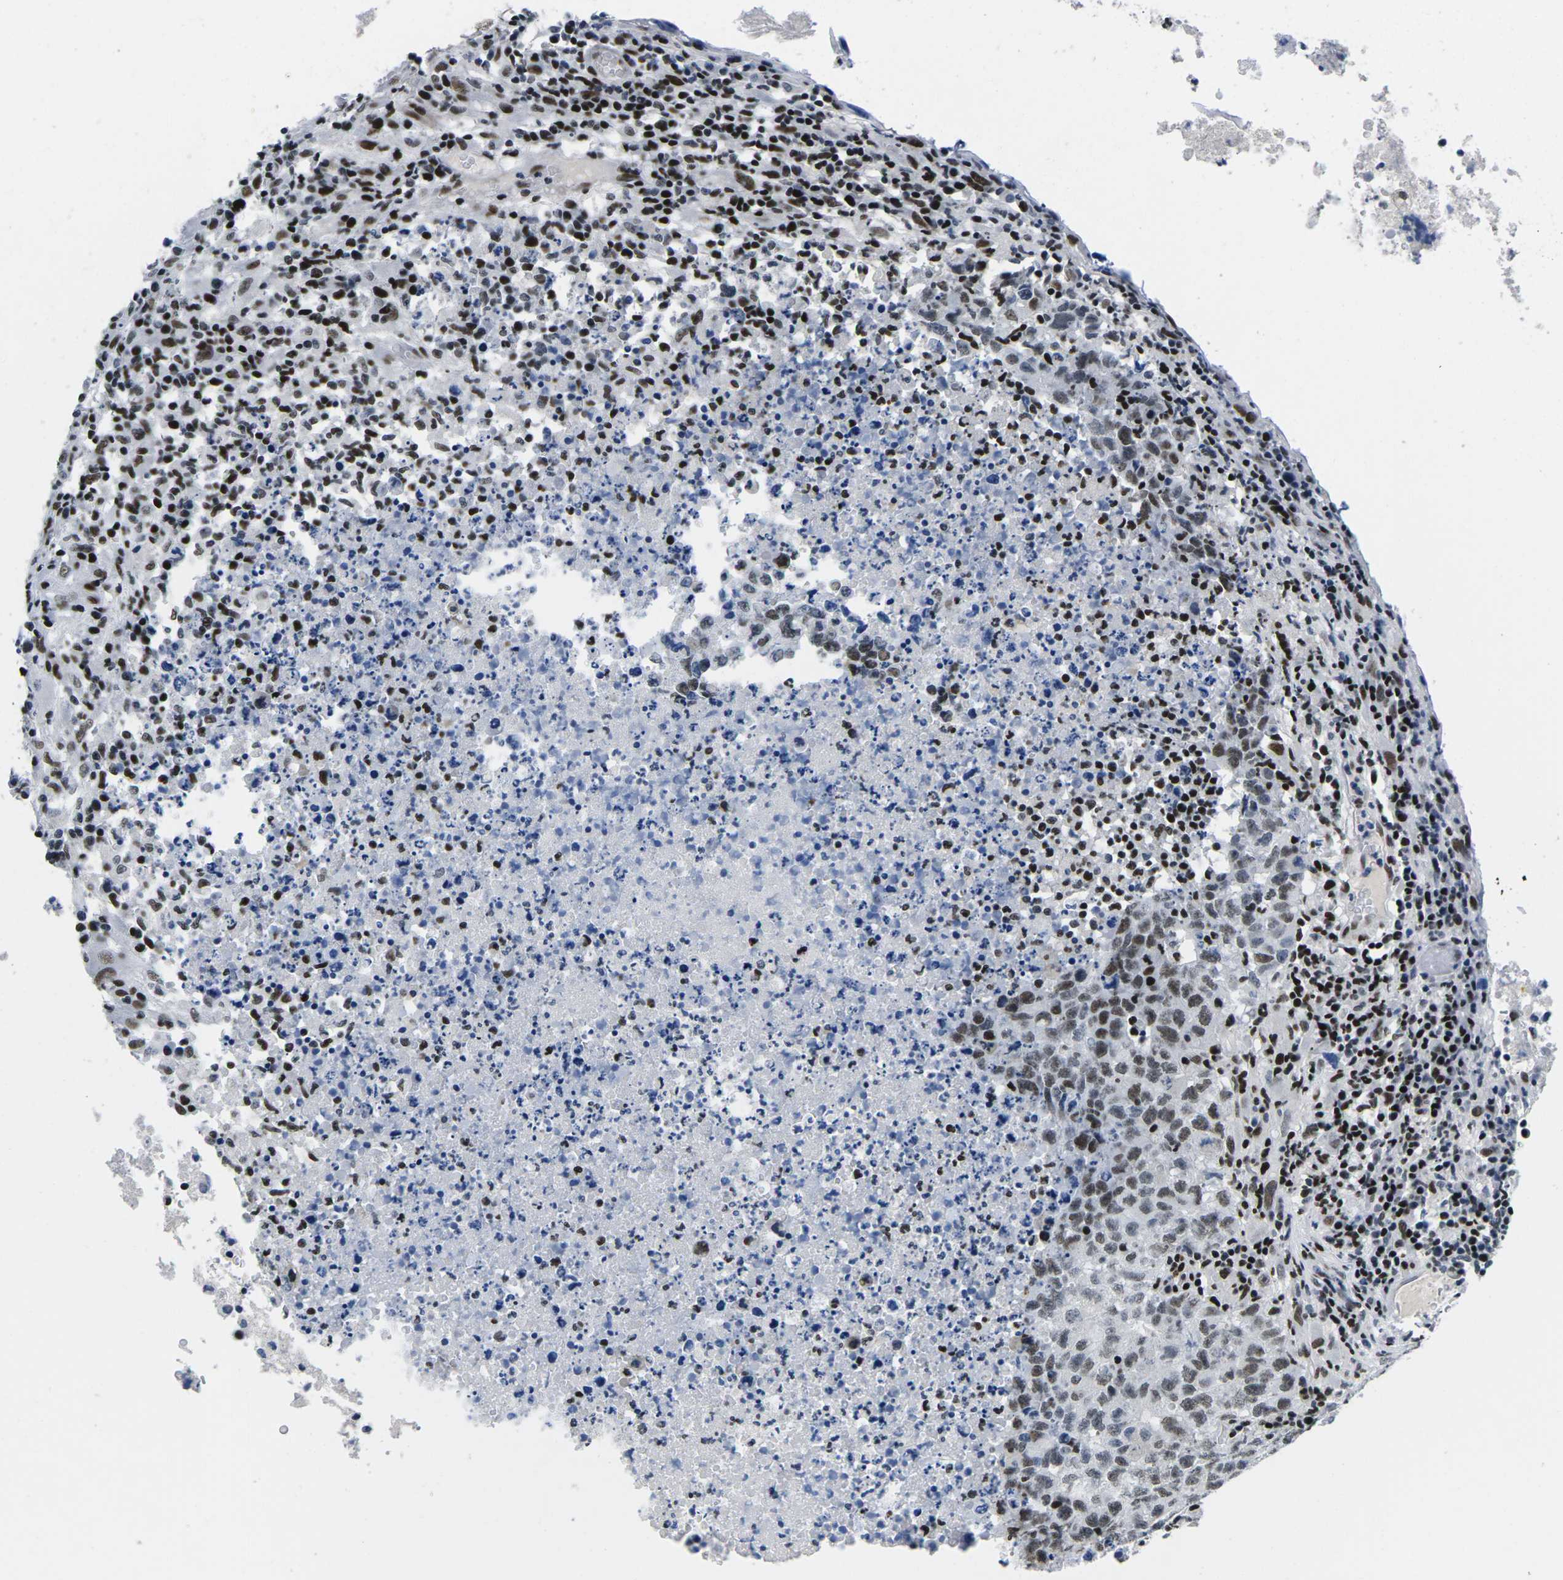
{"staining": {"intensity": "moderate", "quantity": ">75%", "location": "nuclear"}, "tissue": "testis cancer", "cell_type": "Tumor cells", "image_type": "cancer", "snomed": [{"axis": "morphology", "description": "Necrosis, NOS"}, {"axis": "morphology", "description": "Carcinoma, Embryonal, NOS"}, {"axis": "topography", "description": "Testis"}], "caption": "Approximately >75% of tumor cells in testis embryonal carcinoma exhibit moderate nuclear protein expression as visualized by brown immunohistochemical staining.", "gene": "ATF1", "patient": {"sex": "male", "age": 19}}